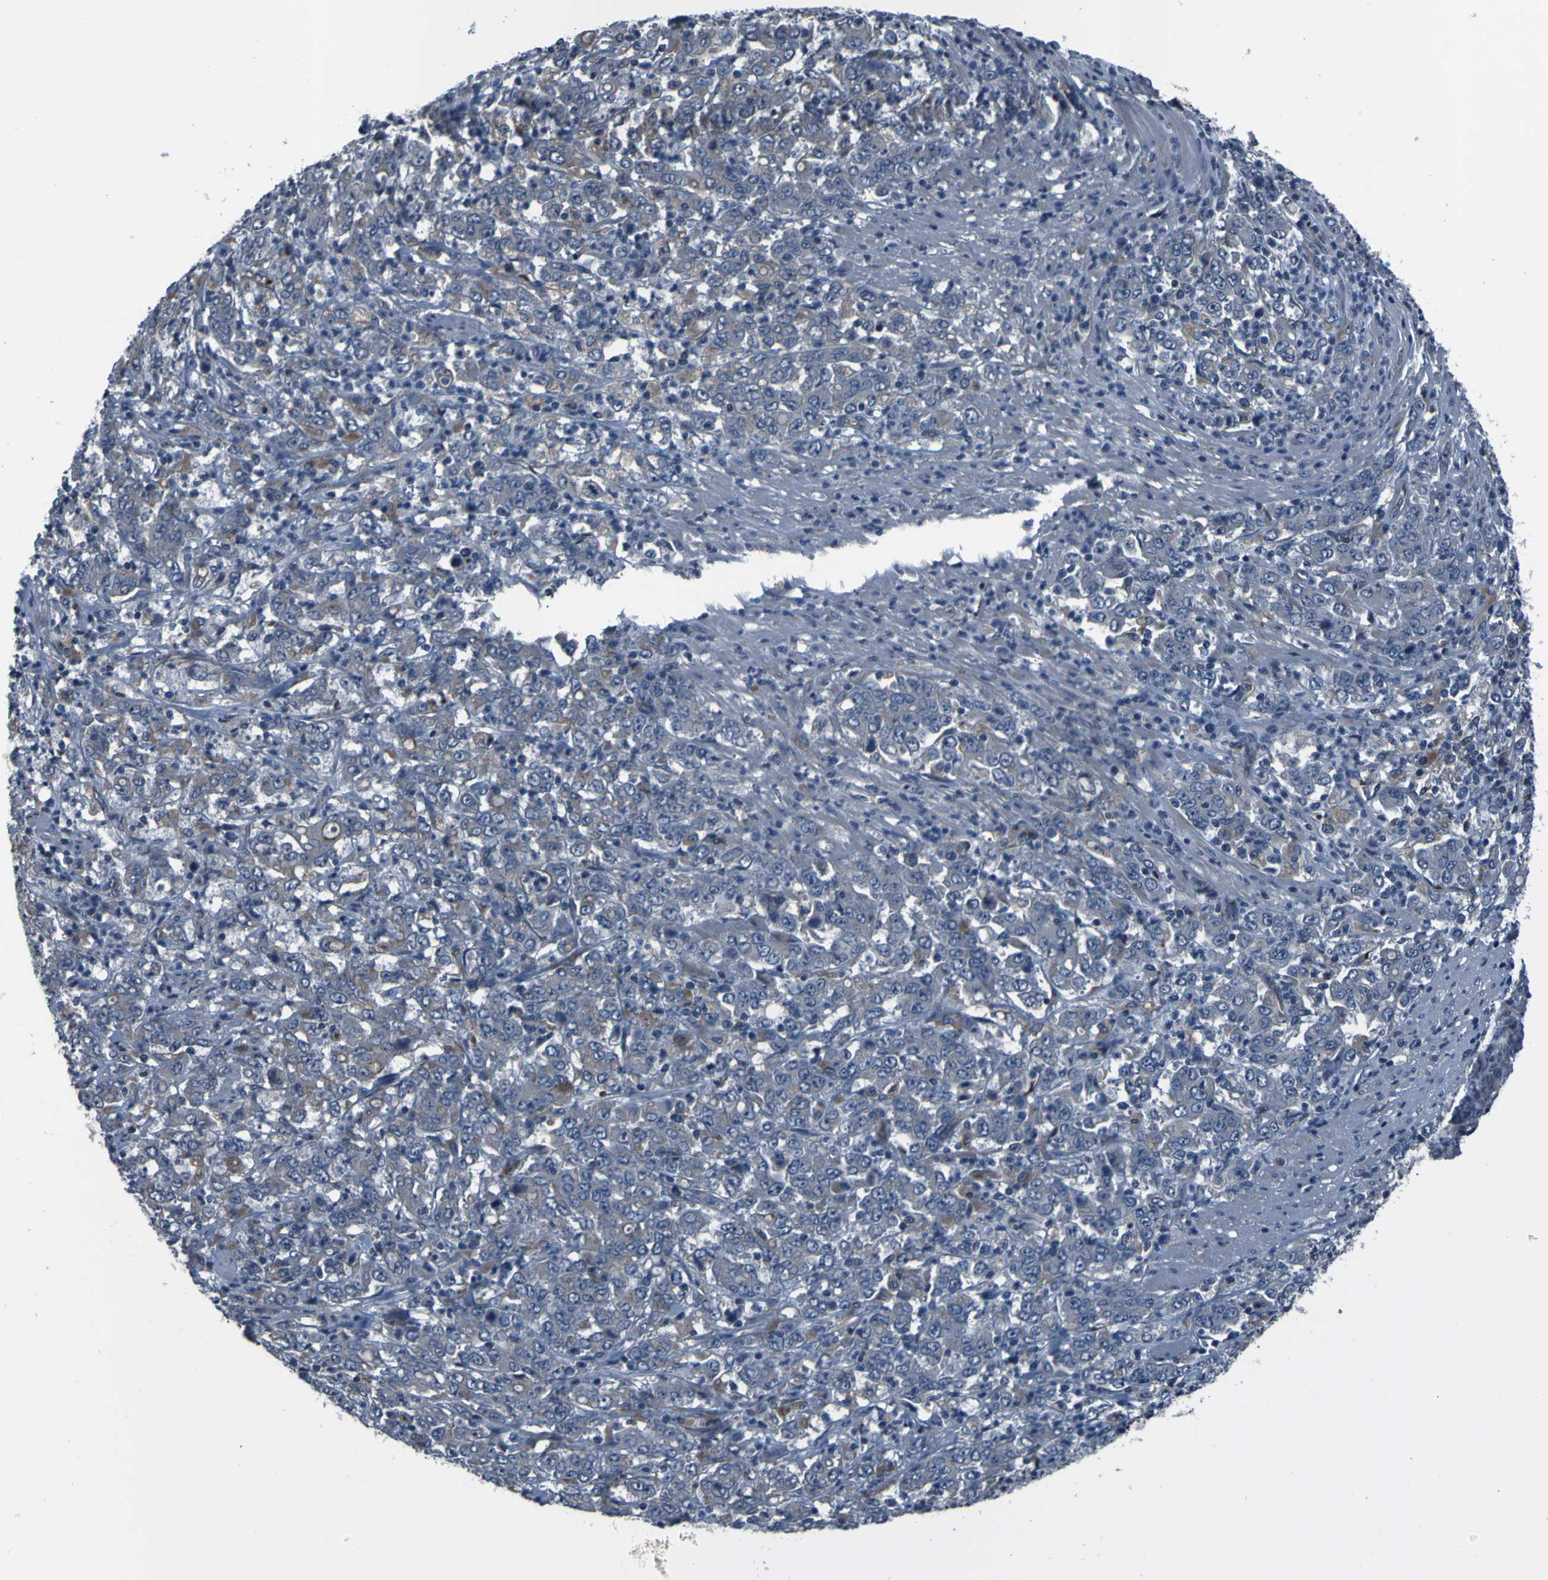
{"staining": {"intensity": "negative", "quantity": "none", "location": "none"}, "tissue": "stomach cancer", "cell_type": "Tumor cells", "image_type": "cancer", "snomed": [{"axis": "morphology", "description": "Adenocarcinoma, NOS"}, {"axis": "topography", "description": "Stomach, lower"}], "caption": "The image shows no significant expression in tumor cells of stomach cancer (adenocarcinoma). Nuclei are stained in blue.", "gene": "GRAMD1A", "patient": {"sex": "female", "age": 71}}